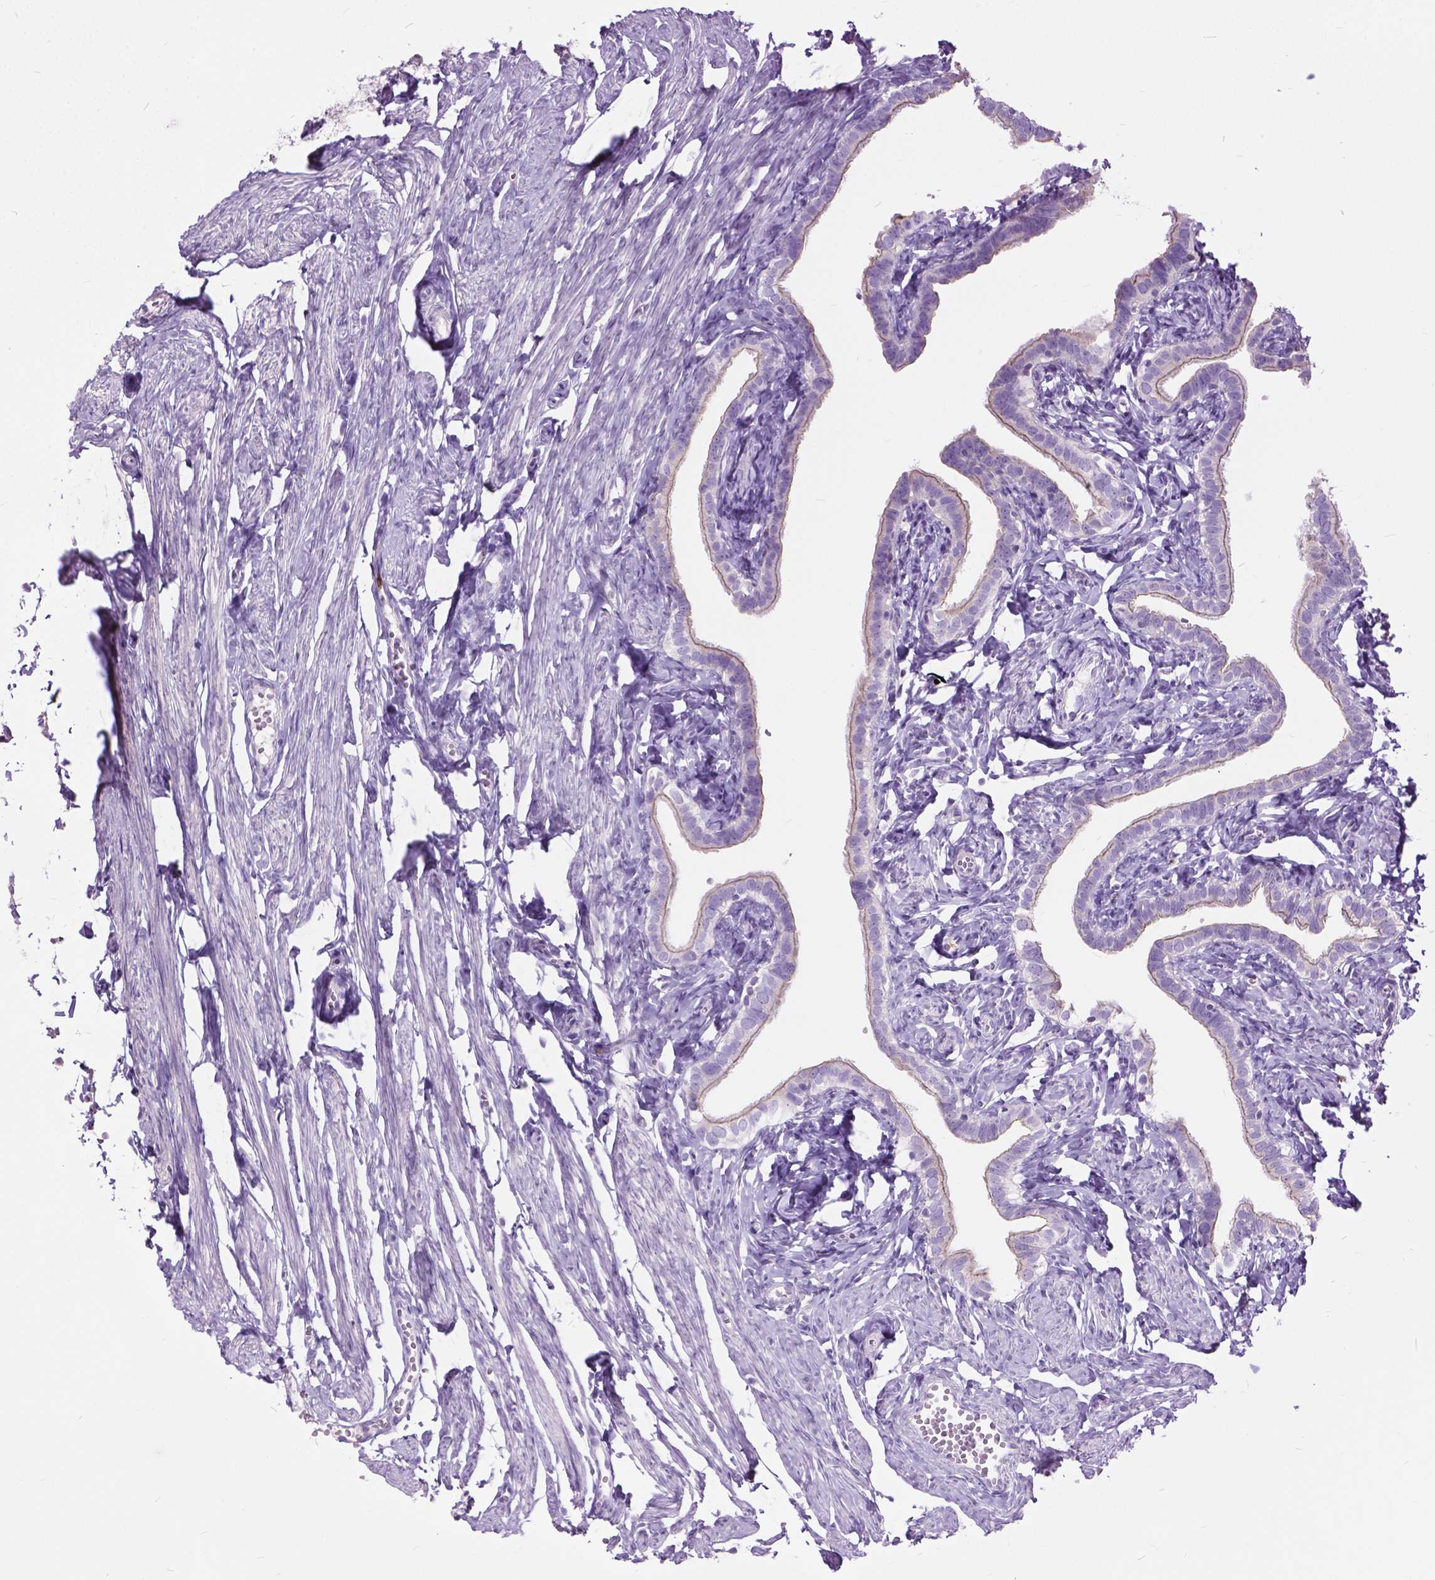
{"staining": {"intensity": "weak", "quantity": "25%-75%", "location": "cytoplasmic/membranous"}, "tissue": "fallopian tube", "cell_type": "Glandular cells", "image_type": "normal", "snomed": [{"axis": "morphology", "description": "Normal tissue, NOS"}, {"axis": "topography", "description": "Fallopian tube"}], "caption": "Fallopian tube stained with DAB immunohistochemistry demonstrates low levels of weak cytoplasmic/membranous expression in approximately 25%-75% of glandular cells. The protein of interest is shown in brown color, while the nuclei are stained blue.", "gene": "PRR35", "patient": {"sex": "female", "age": 41}}